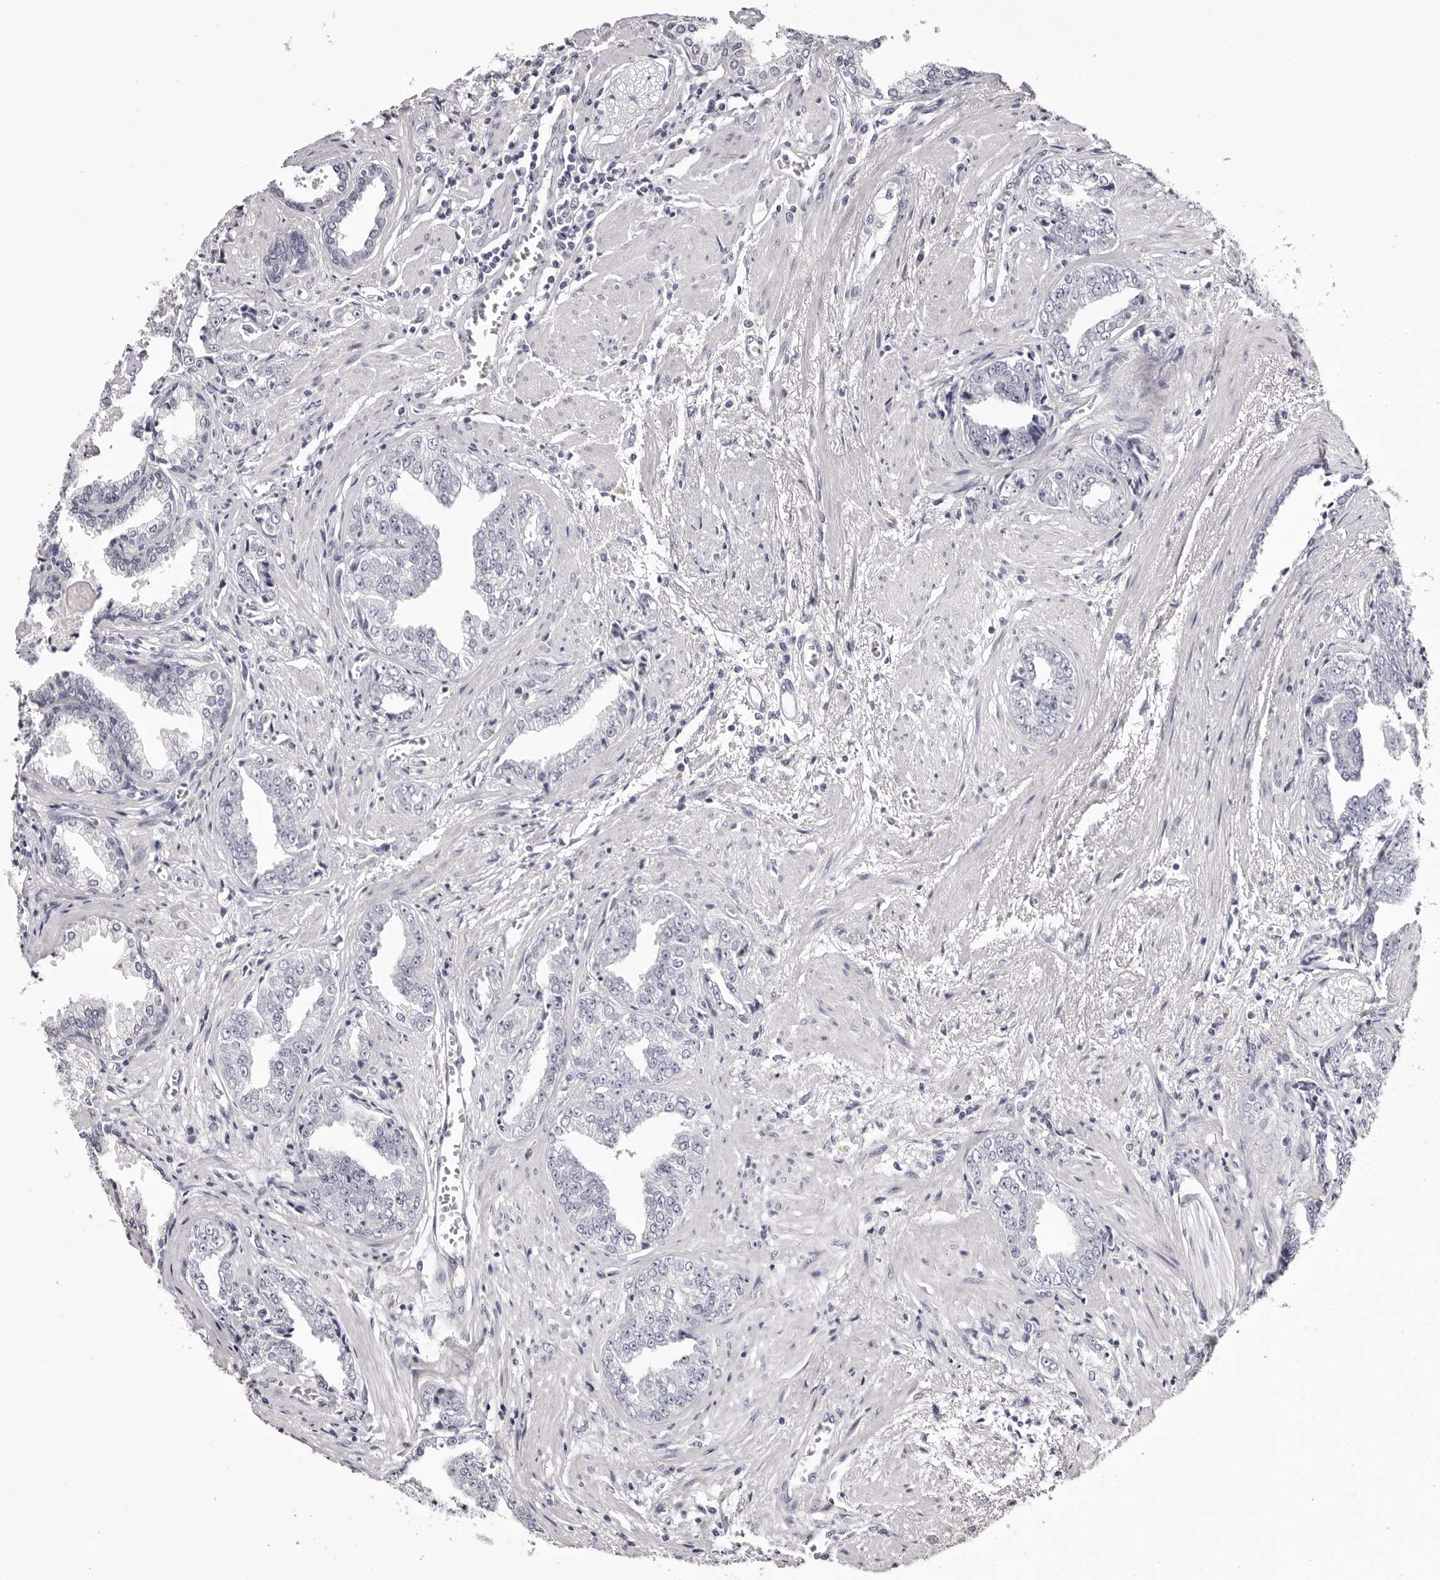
{"staining": {"intensity": "negative", "quantity": "none", "location": "none"}, "tissue": "prostate cancer", "cell_type": "Tumor cells", "image_type": "cancer", "snomed": [{"axis": "morphology", "description": "Adenocarcinoma, High grade"}, {"axis": "topography", "description": "Prostate"}], "caption": "The image demonstrates no significant positivity in tumor cells of prostate cancer (adenocarcinoma (high-grade)).", "gene": "CA6", "patient": {"sex": "male", "age": 71}}